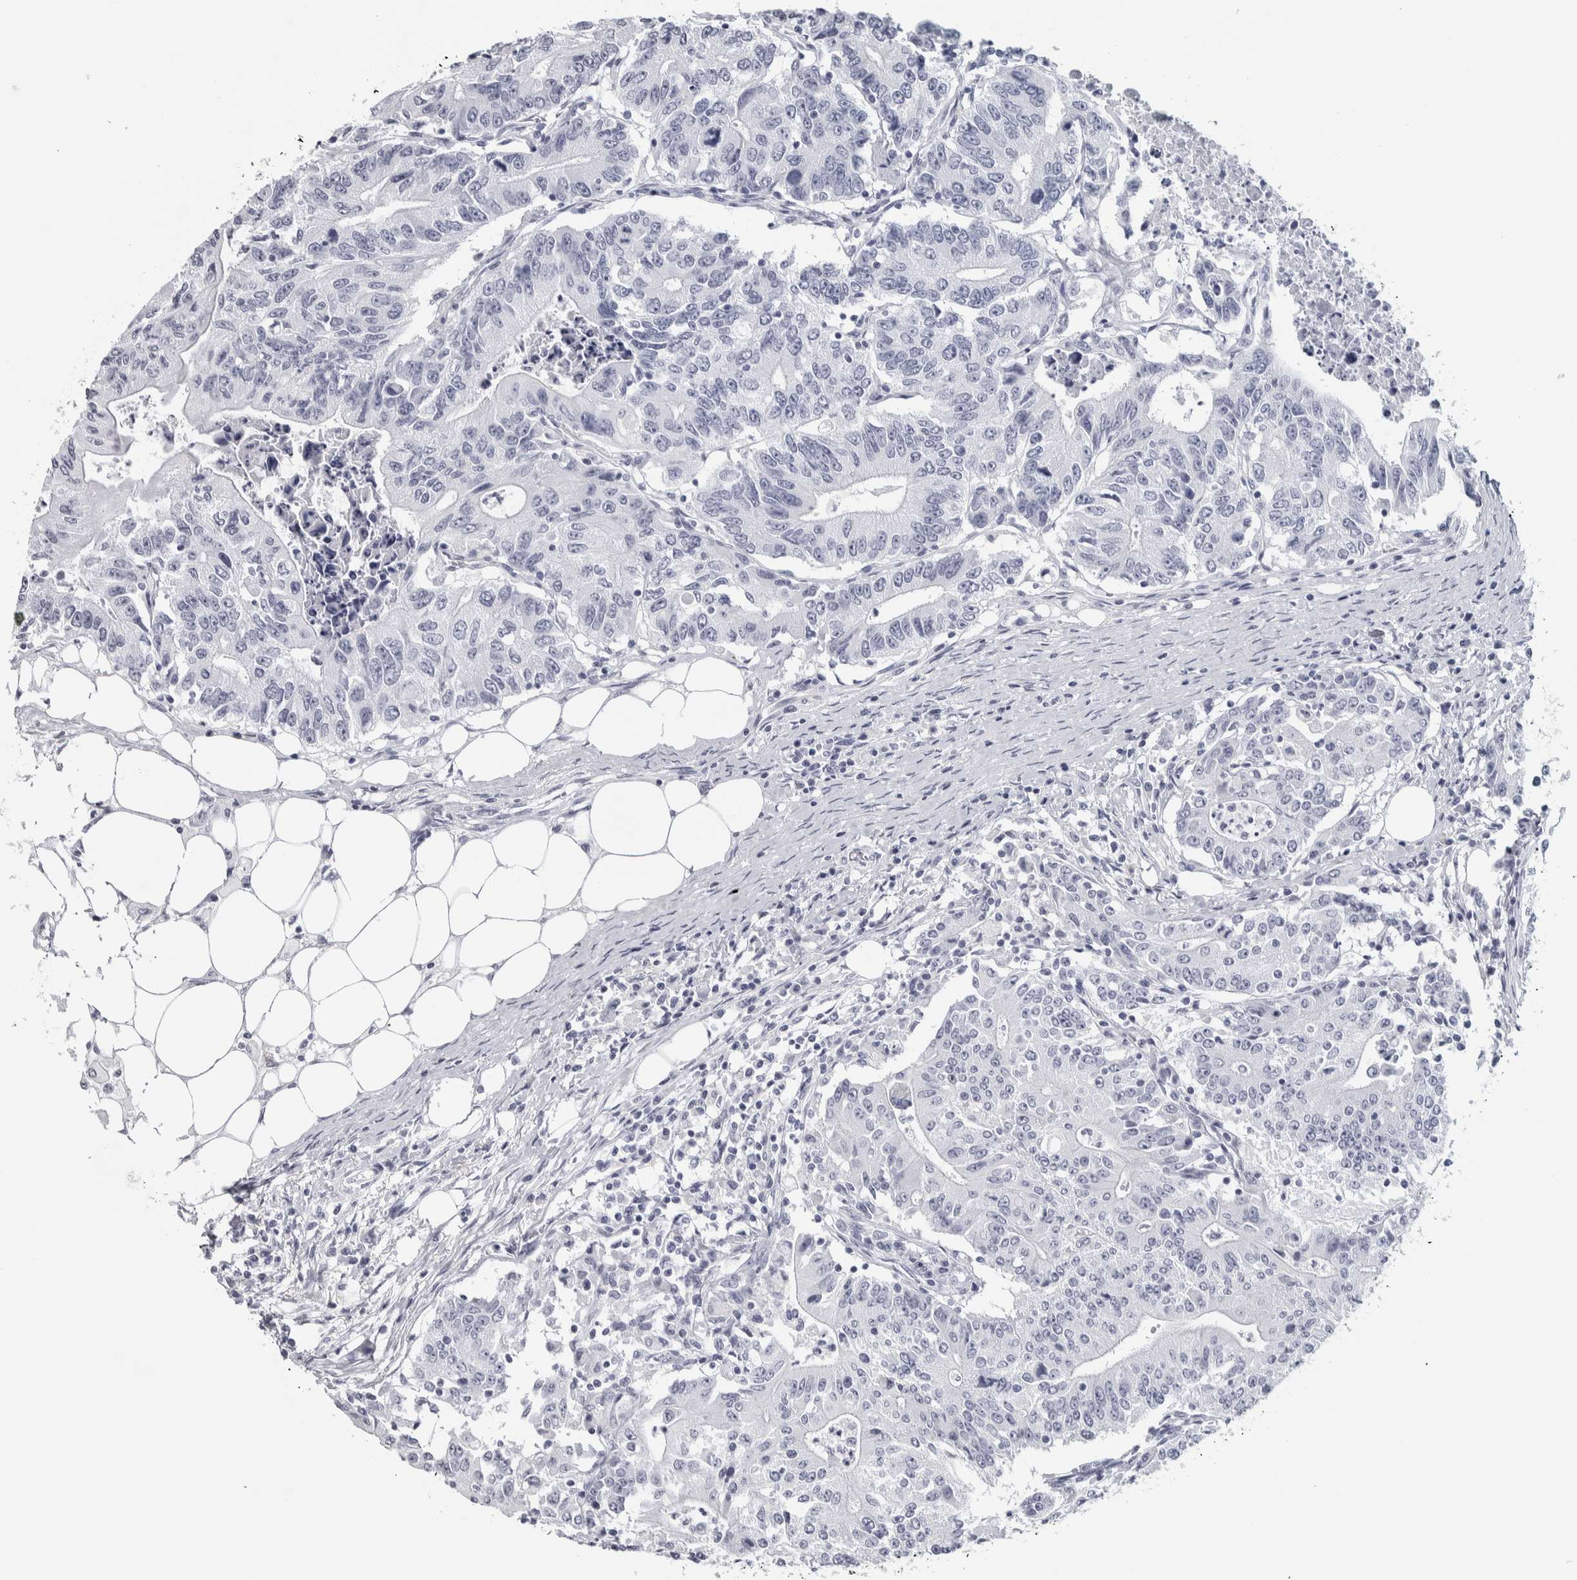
{"staining": {"intensity": "negative", "quantity": "none", "location": "none"}, "tissue": "colorectal cancer", "cell_type": "Tumor cells", "image_type": "cancer", "snomed": [{"axis": "morphology", "description": "Adenocarcinoma, NOS"}, {"axis": "topography", "description": "Colon"}], "caption": "Tumor cells show no significant expression in adenocarcinoma (colorectal). (Brightfield microscopy of DAB (3,3'-diaminobenzidine) IHC at high magnification).", "gene": "NECAB1", "patient": {"sex": "female", "age": 77}}